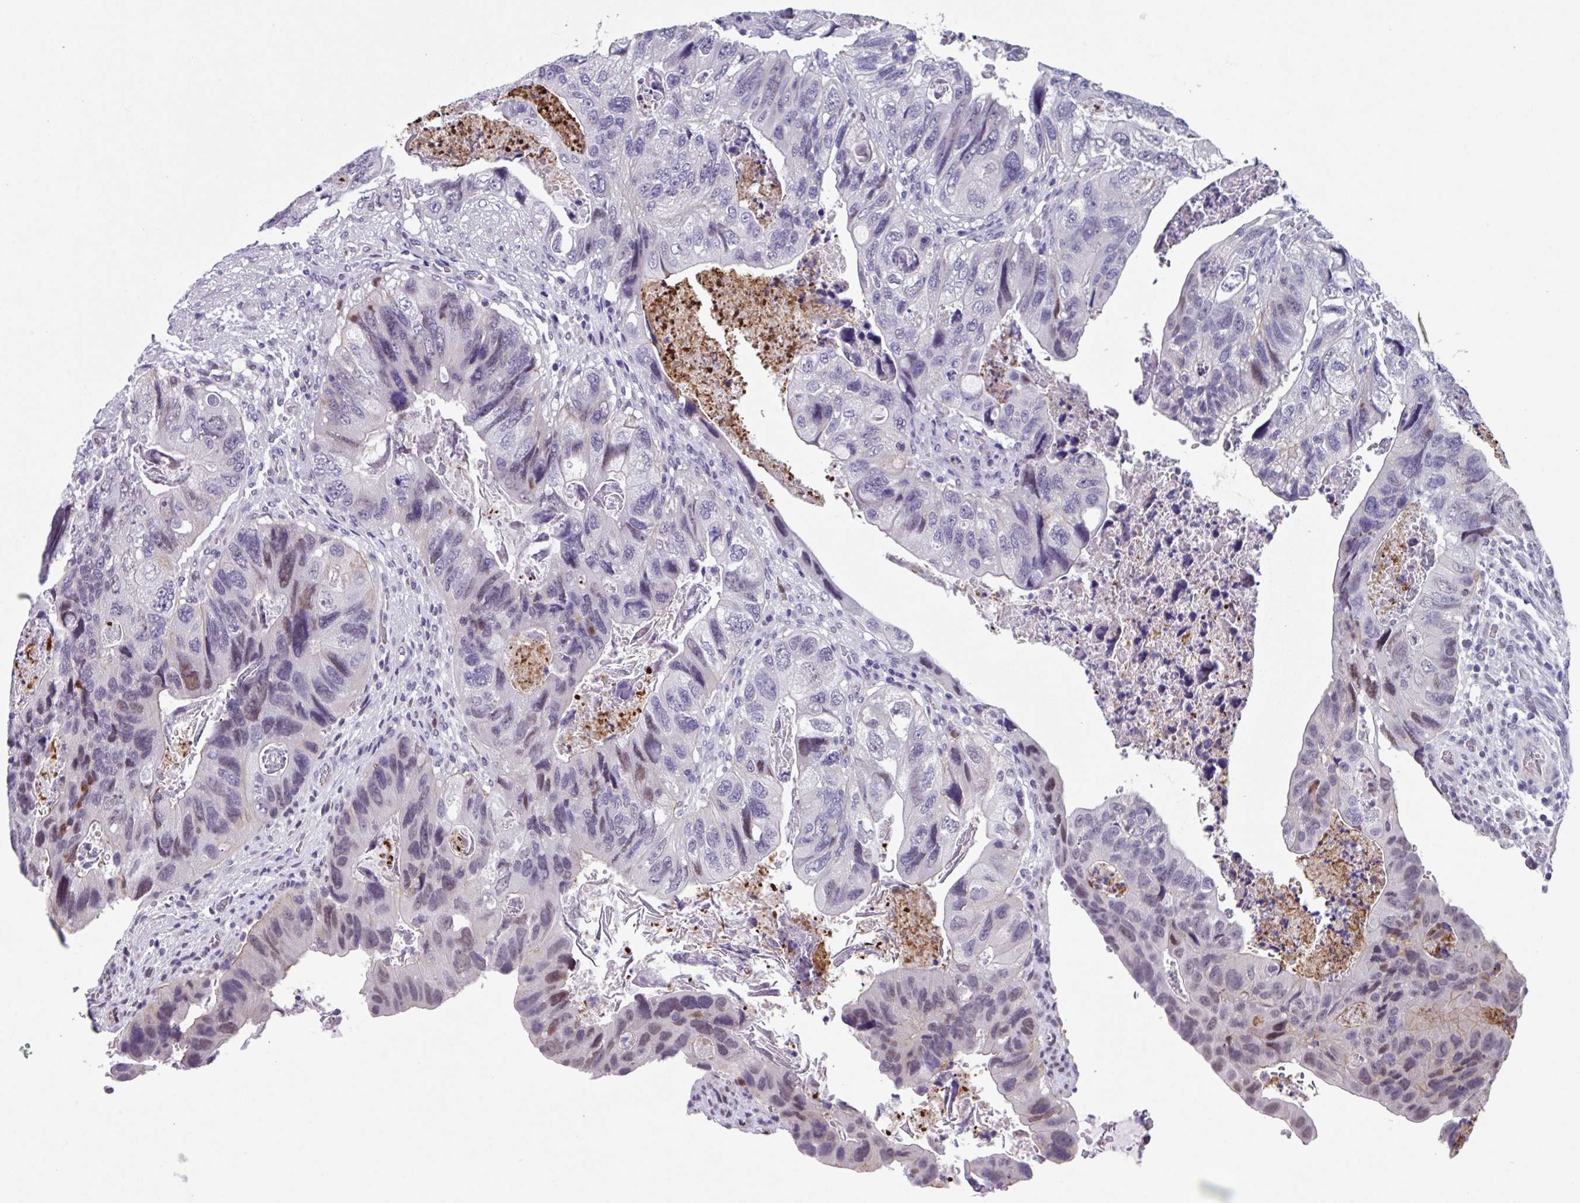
{"staining": {"intensity": "moderate", "quantity": "<25%", "location": "nuclear"}, "tissue": "colorectal cancer", "cell_type": "Tumor cells", "image_type": "cancer", "snomed": [{"axis": "morphology", "description": "Adenocarcinoma, NOS"}, {"axis": "topography", "description": "Rectum"}], "caption": "Moderate nuclear protein positivity is identified in about <25% of tumor cells in adenocarcinoma (colorectal).", "gene": "ZFP3", "patient": {"sex": "male", "age": 63}}